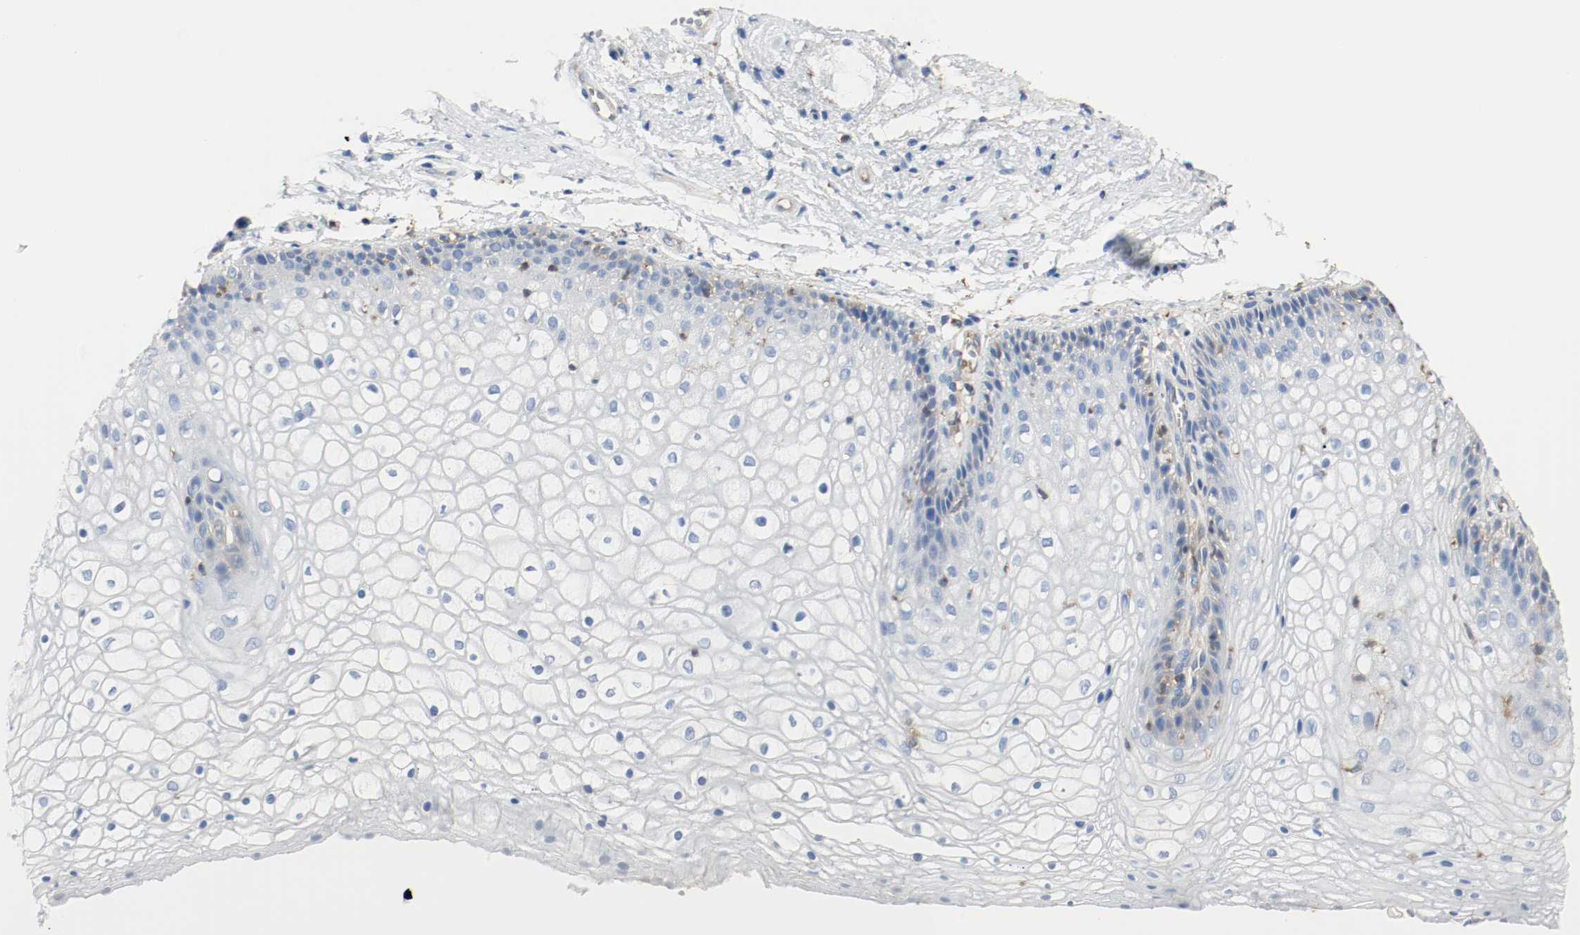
{"staining": {"intensity": "negative", "quantity": "none", "location": "none"}, "tissue": "vagina", "cell_type": "Squamous epithelial cells", "image_type": "normal", "snomed": [{"axis": "morphology", "description": "Normal tissue, NOS"}, {"axis": "topography", "description": "Vagina"}], "caption": "Histopathology image shows no significant protein positivity in squamous epithelial cells of unremarkable vagina. (DAB immunohistochemistry, high magnification).", "gene": "ARPC1B", "patient": {"sex": "female", "age": 34}}